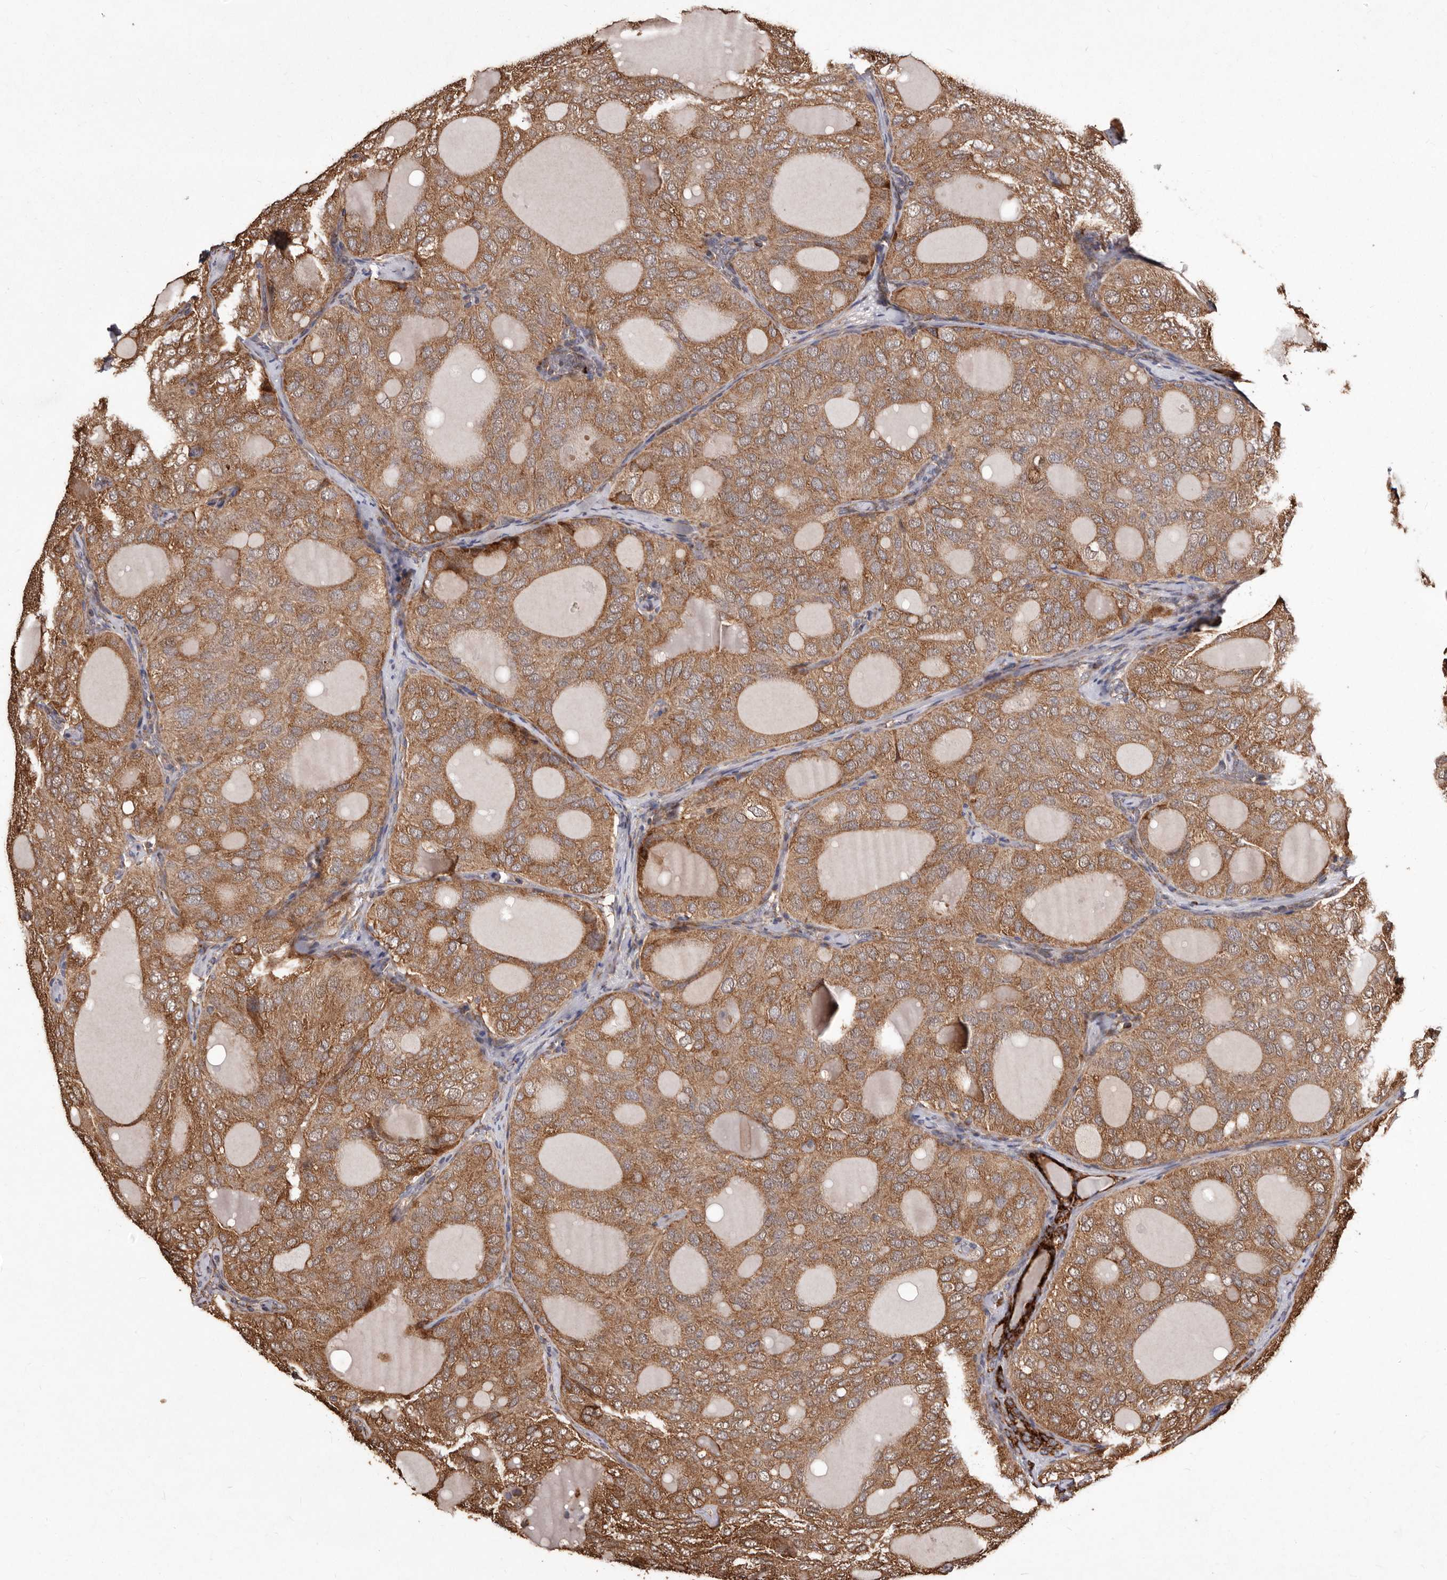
{"staining": {"intensity": "moderate", "quantity": ">75%", "location": "cytoplasmic/membranous"}, "tissue": "thyroid cancer", "cell_type": "Tumor cells", "image_type": "cancer", "snomed": [{"axis": "morphology", "description": "Follicular adenoma carcinoma, NOS"}, {"axis": "topography", "description": "Thyroid gland"}], "caption": "Moderate cytoplasmic/membranous protein staining is identified in about >75% of tumor cells in thyroid follicular adenoma carcinoma.", "gene": "STEAP2", "patient": {"sex": "male", "age": 75}}